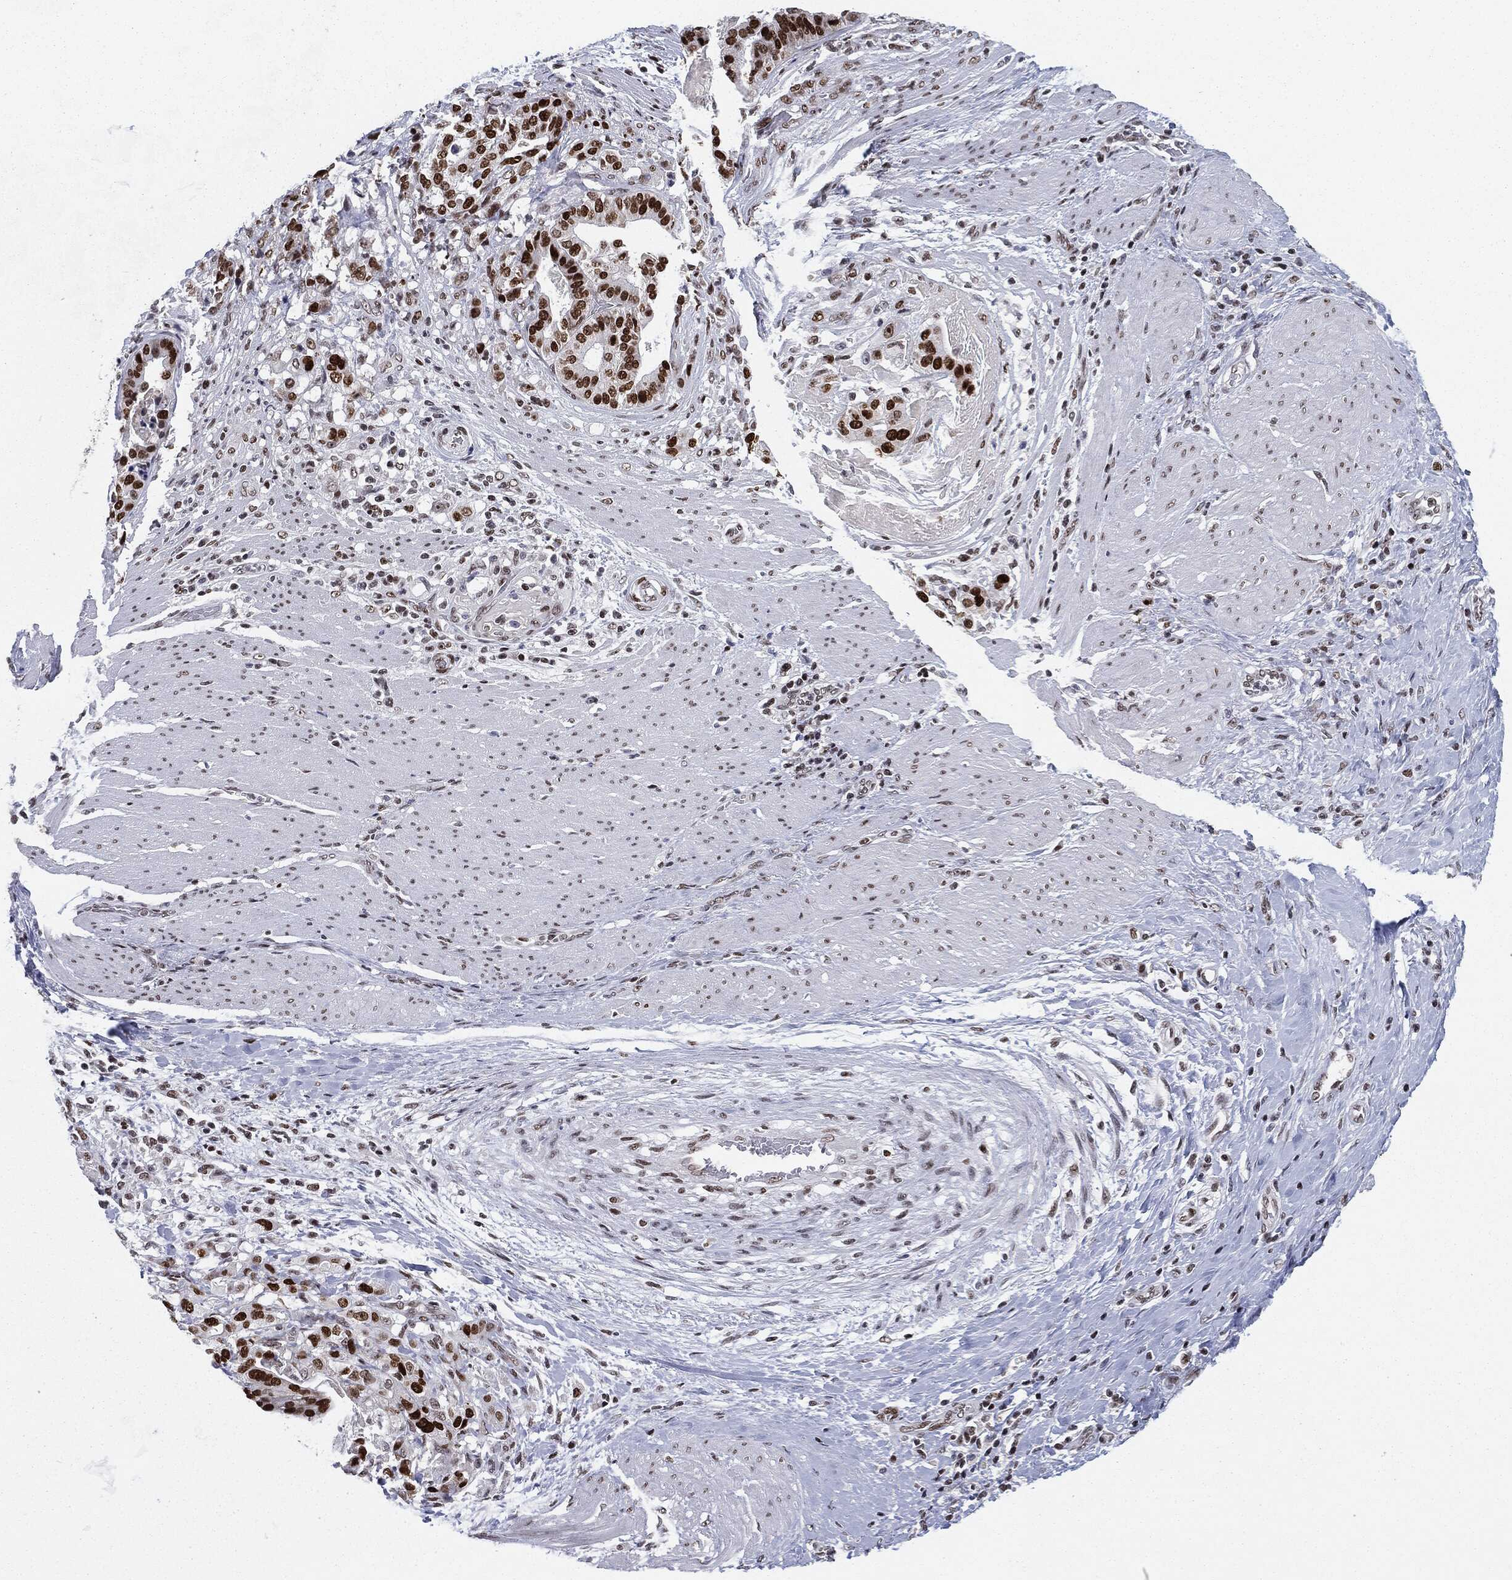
{"staining": {"intensity": "strong", "quantity": ">75%", "location": "nuclear"}, "tissue": "stomach cancer", "cell_type": "Tumor cells", "image_type": "cancer", "snomed": [{"axis": "morphology", "description": "Adenocarcinoma, NOS"}, {"axis": "topography", "description": "Stomach"}], "caption": "About >75% of tumor cells in adenocarcinoma (stomach) show strong nuclear protein staining as visualized by brown immunohistochemical staining.", "gene": "MDC1", "patient": {"sex": "male", "age": 48}}